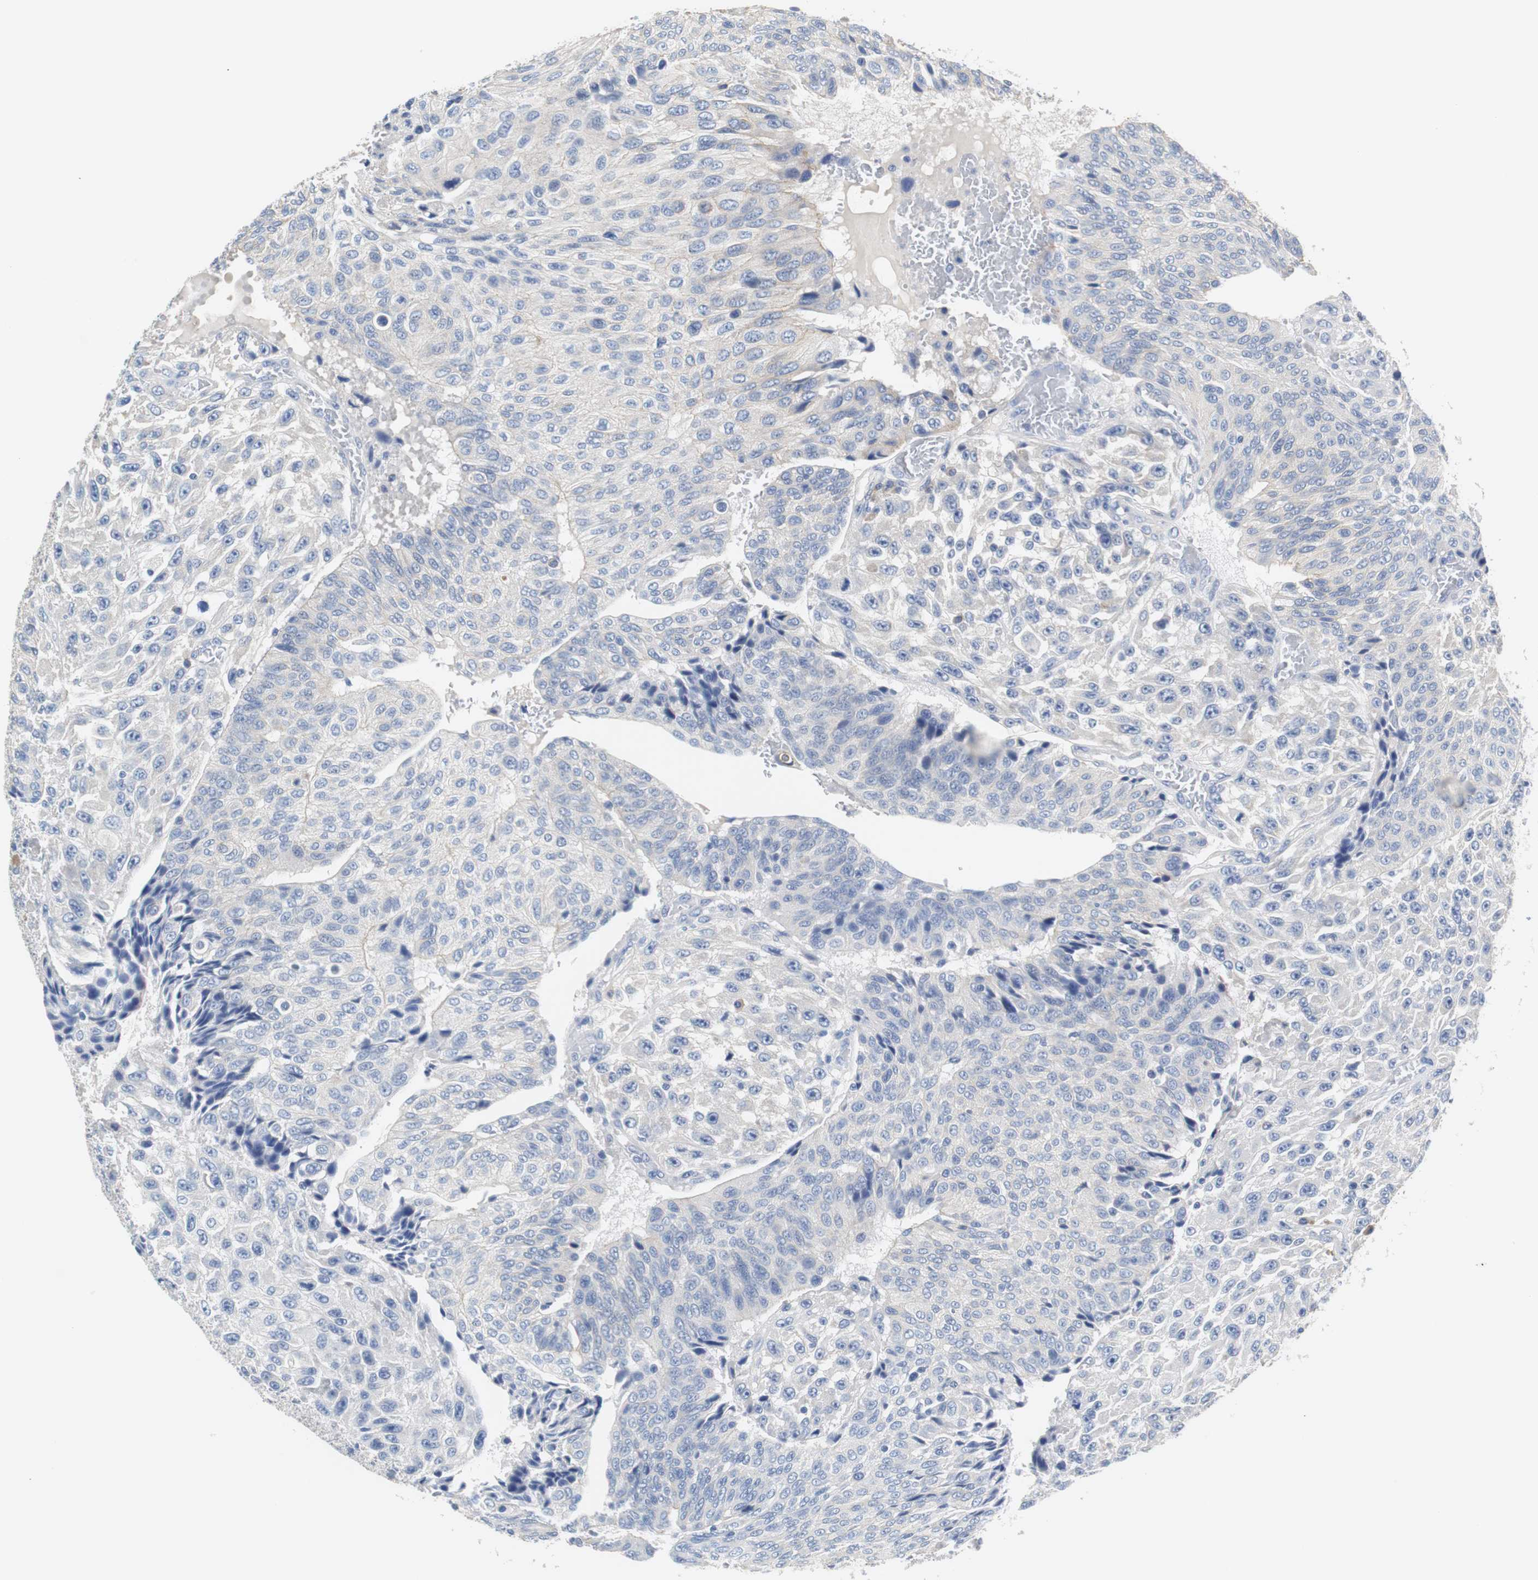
{"staining": {"intensity": "negative", "quantity": "none", "location": "none"}, "tissue": "urothelial cancer", "cell_type": "Tumor cells", "image_type": "cancer", "snomed": [{"axis": "morphology", "description": "Urothelial carcinoma, High grade"}, {"axis": "topography", "description": "Urinary bladder"}], "caption": "A high-resolution image shows immunohistochemistry staining of urothelial cancer, which shows no significant expression in tumor cells.", "gene": "PCK1", "patient": {"sex": "male", "age": 66}}